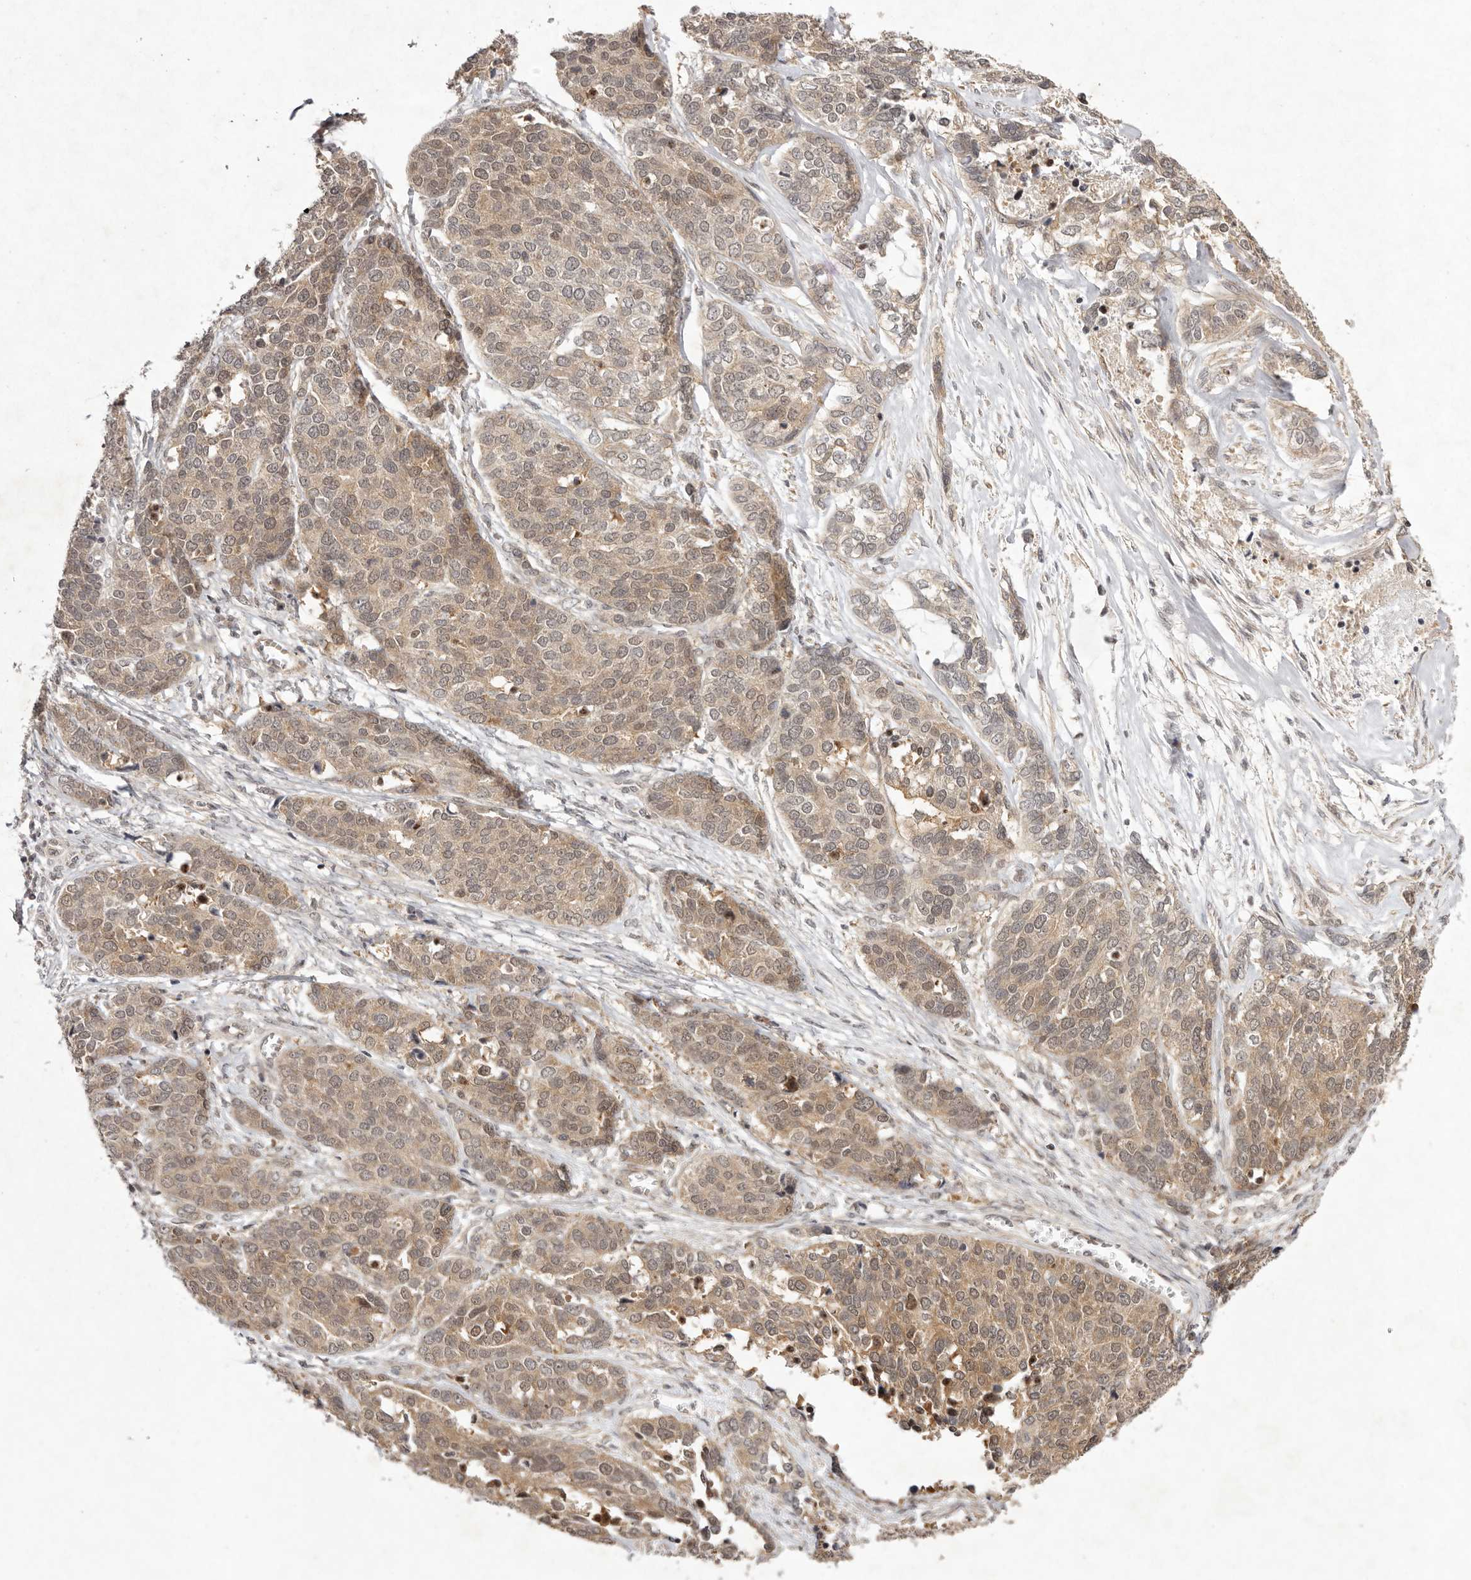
{"staining": {"intensity": "moderate", "quantity": ">75%", "location": "cytoplasmic/membranous,nuclear"}, "tissue": "ovarian cancer", "cell_type": "Tumor cells", "image_type": "cancer", "snomed": [{"axis": "morphology", "description": "Cystadenocarcinoma, serous, NOS"}, {"axis": "topography", "description": "Ovary"}], "caption": "The micrograph demonstrates a brown stain indicating the presence of a protein in the cytoplasmic/membranous and nuclear of tumor cells in ovarian serous cystadenocarcinoma. (DAB = brown stain, brightfield microscopy at high magnification).", "gene": "BUD31", "patient": {"sex": "female", "age": 44}}